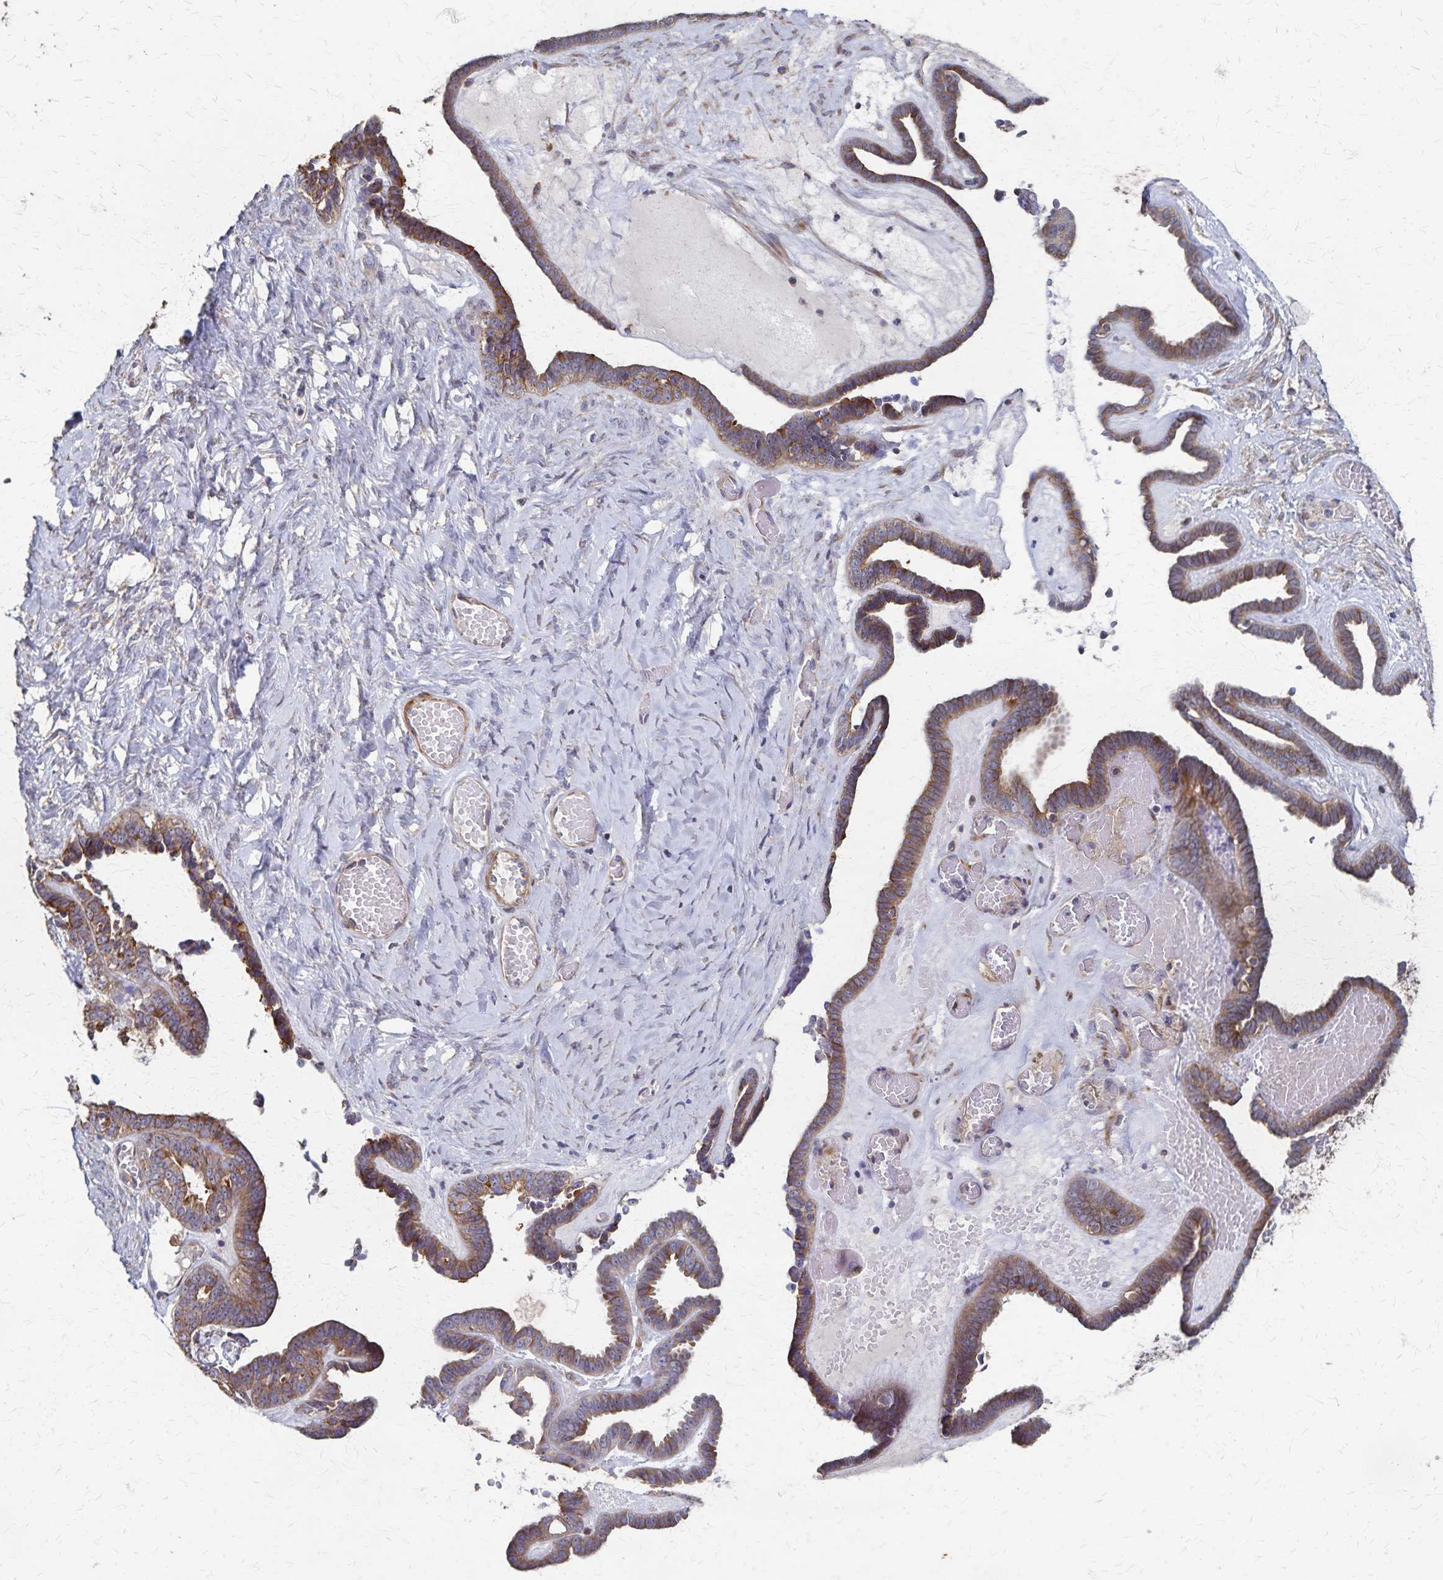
{"staining": {"intensity": "moderate", "quantity": "25%-75%", "location": "cytoplasmic/membranous"}, "tissue": "ovarian cancer", "cell_type": "Tumor cells", "image_type": "cancer", "snomed": [{"axis": "morphology", "description": "Cystadenocarcinoma, serous, NOS"}, {"axis": "topography", "description": "Ovary"}], "caption": "Protein staining by immunohistochemistry (IHC) shows moderate cytoplasmic/membranous staining in approximately 25%-75% of tumor cells in serous cystadenocarcinoma (ovarian).", "gene": "PGAP2", "patient": {"sex": "female", "age": 71}}